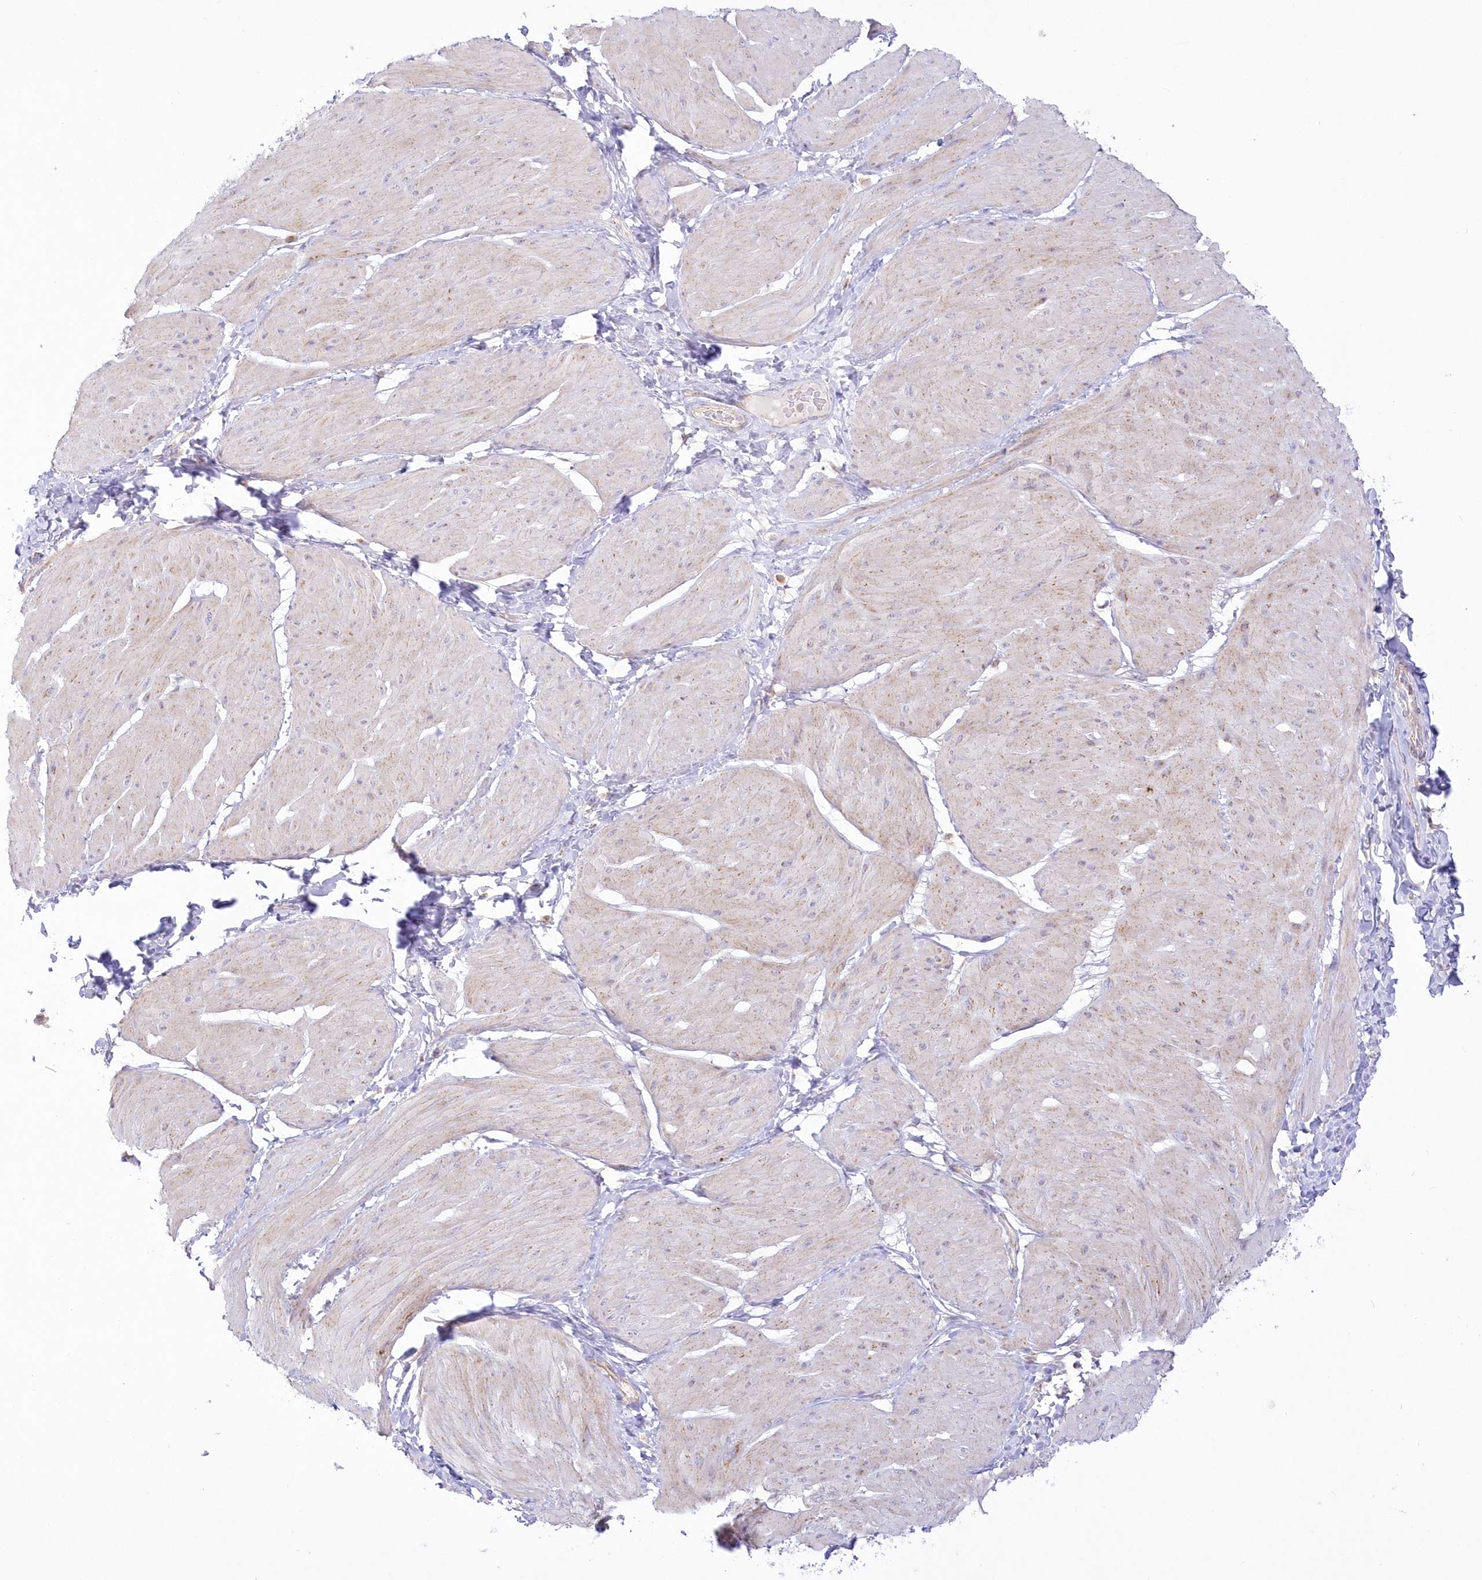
{"staining": {"intensity": "negative", "quantity": "none", "location": "none"}, "tissue": "smooth muscle", "cell_type": "Smooth muscle cells", "image_type": "normal", "snomed": [{"axis": "morphology", "description": "Urothelial carcinoma, High grade"}, {"axis": "topography", "description": "Urinary bladder"}], "caption": "Immunohistochemistry image of unremarkable smooth muscle: smooth muscle stained with DAB (3,3'-diaminobenzidine) exhibits no significant protein expression in smooth muscle cells. (Stains: DAB IHC with hematoxylin counter stain, Microscopy: brightfield microscopy at high magnification).", "gene": "TBC1D14", "patient": {"sex": "male", "age": 46}}